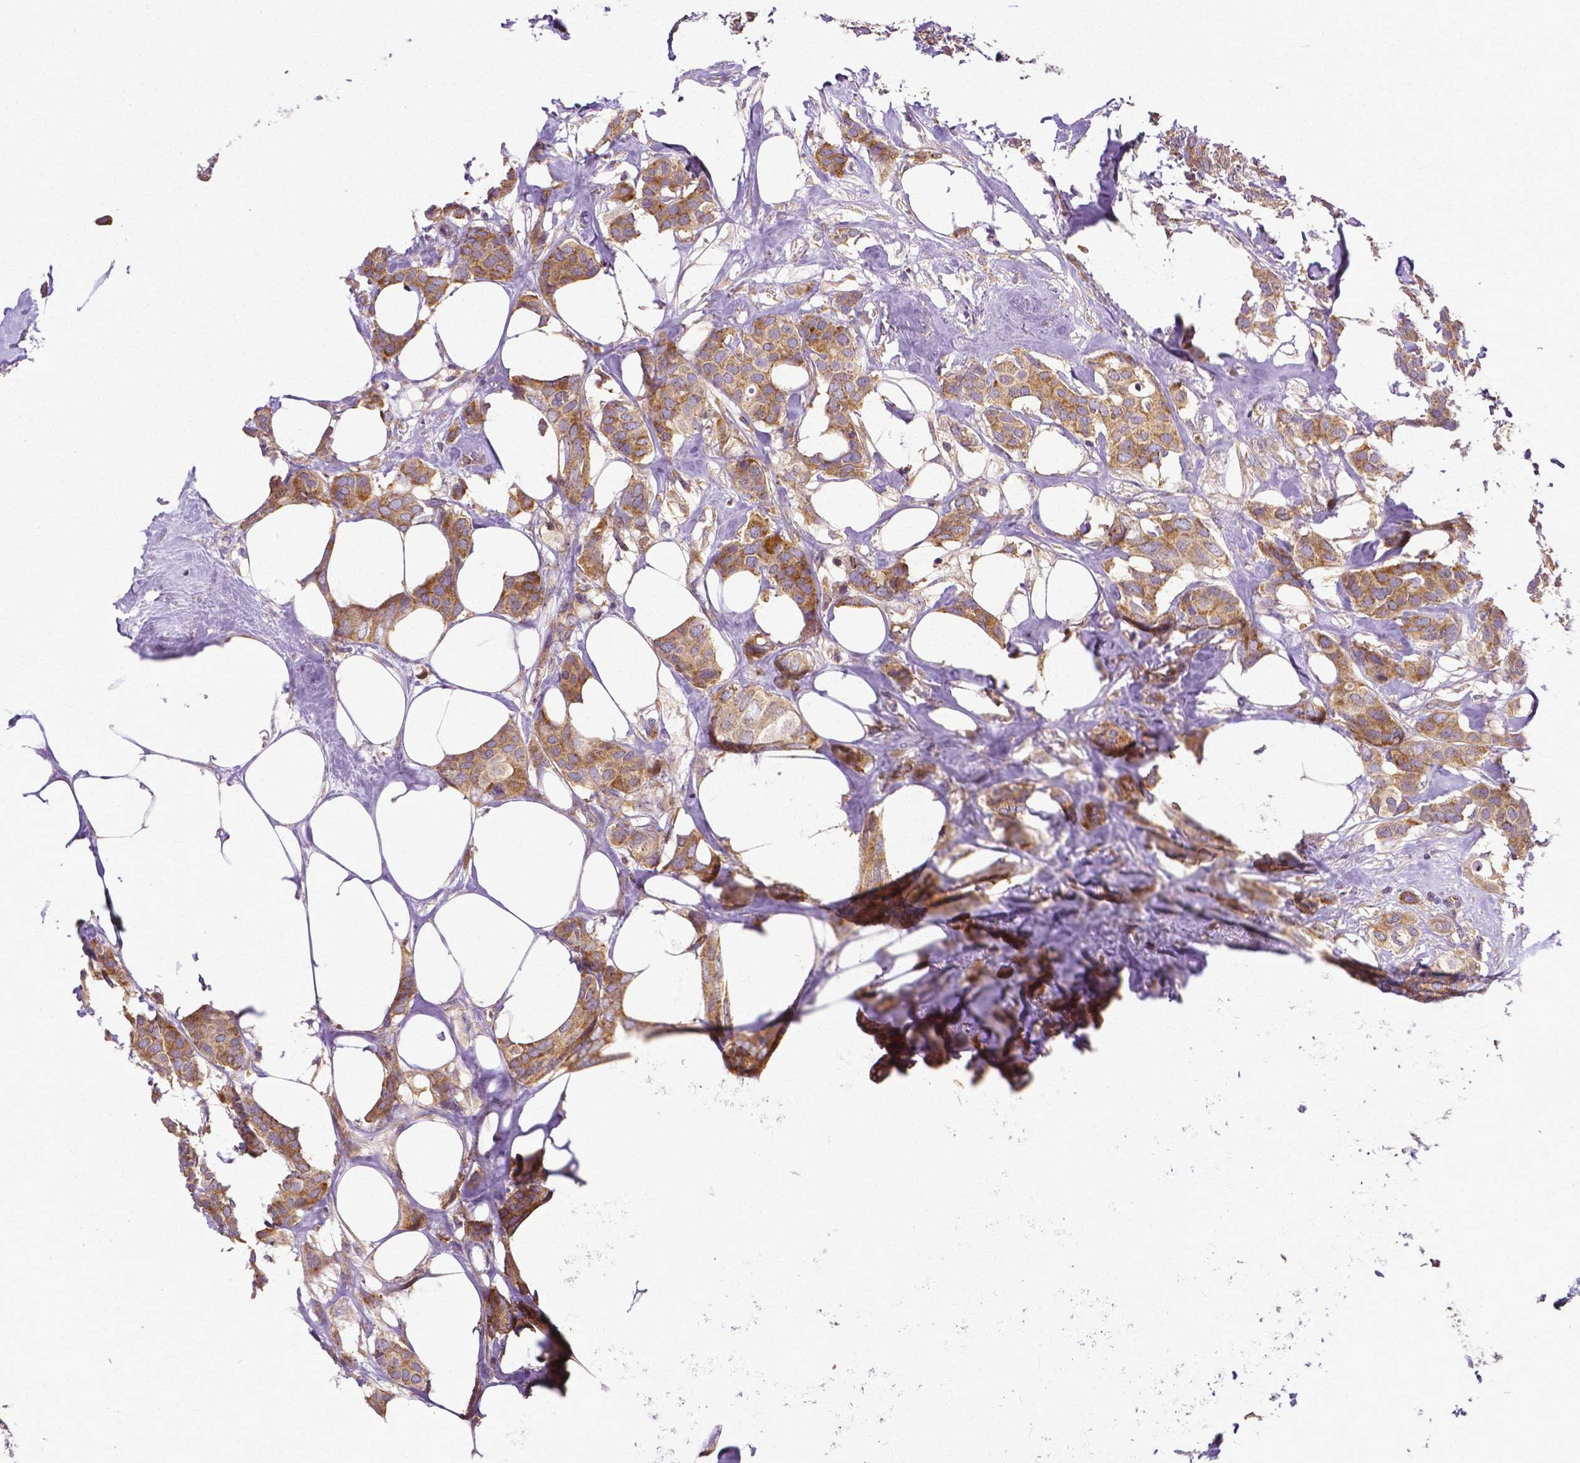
{"staining": {"intensity": "weak", "quantity": ">75%", "location": "cytoplasmic/membranous"}, "tissue": "breast cancer", "cell_type": "Tumor cells", "image_type": "cancer", "snomed": [{"axis": "morphology", "description": "Duct carcinoma"}, {"axis": "topography", "description": "Breast"}], "caption": "The histopathology image shows staining of invasive ductal carcinoma (breast), revealing weak cytoplasmic/membranous protein expression (brown color) within tumor cells.", "gene": "DICER1", "patient": {"sex": "female", "age": 62}}